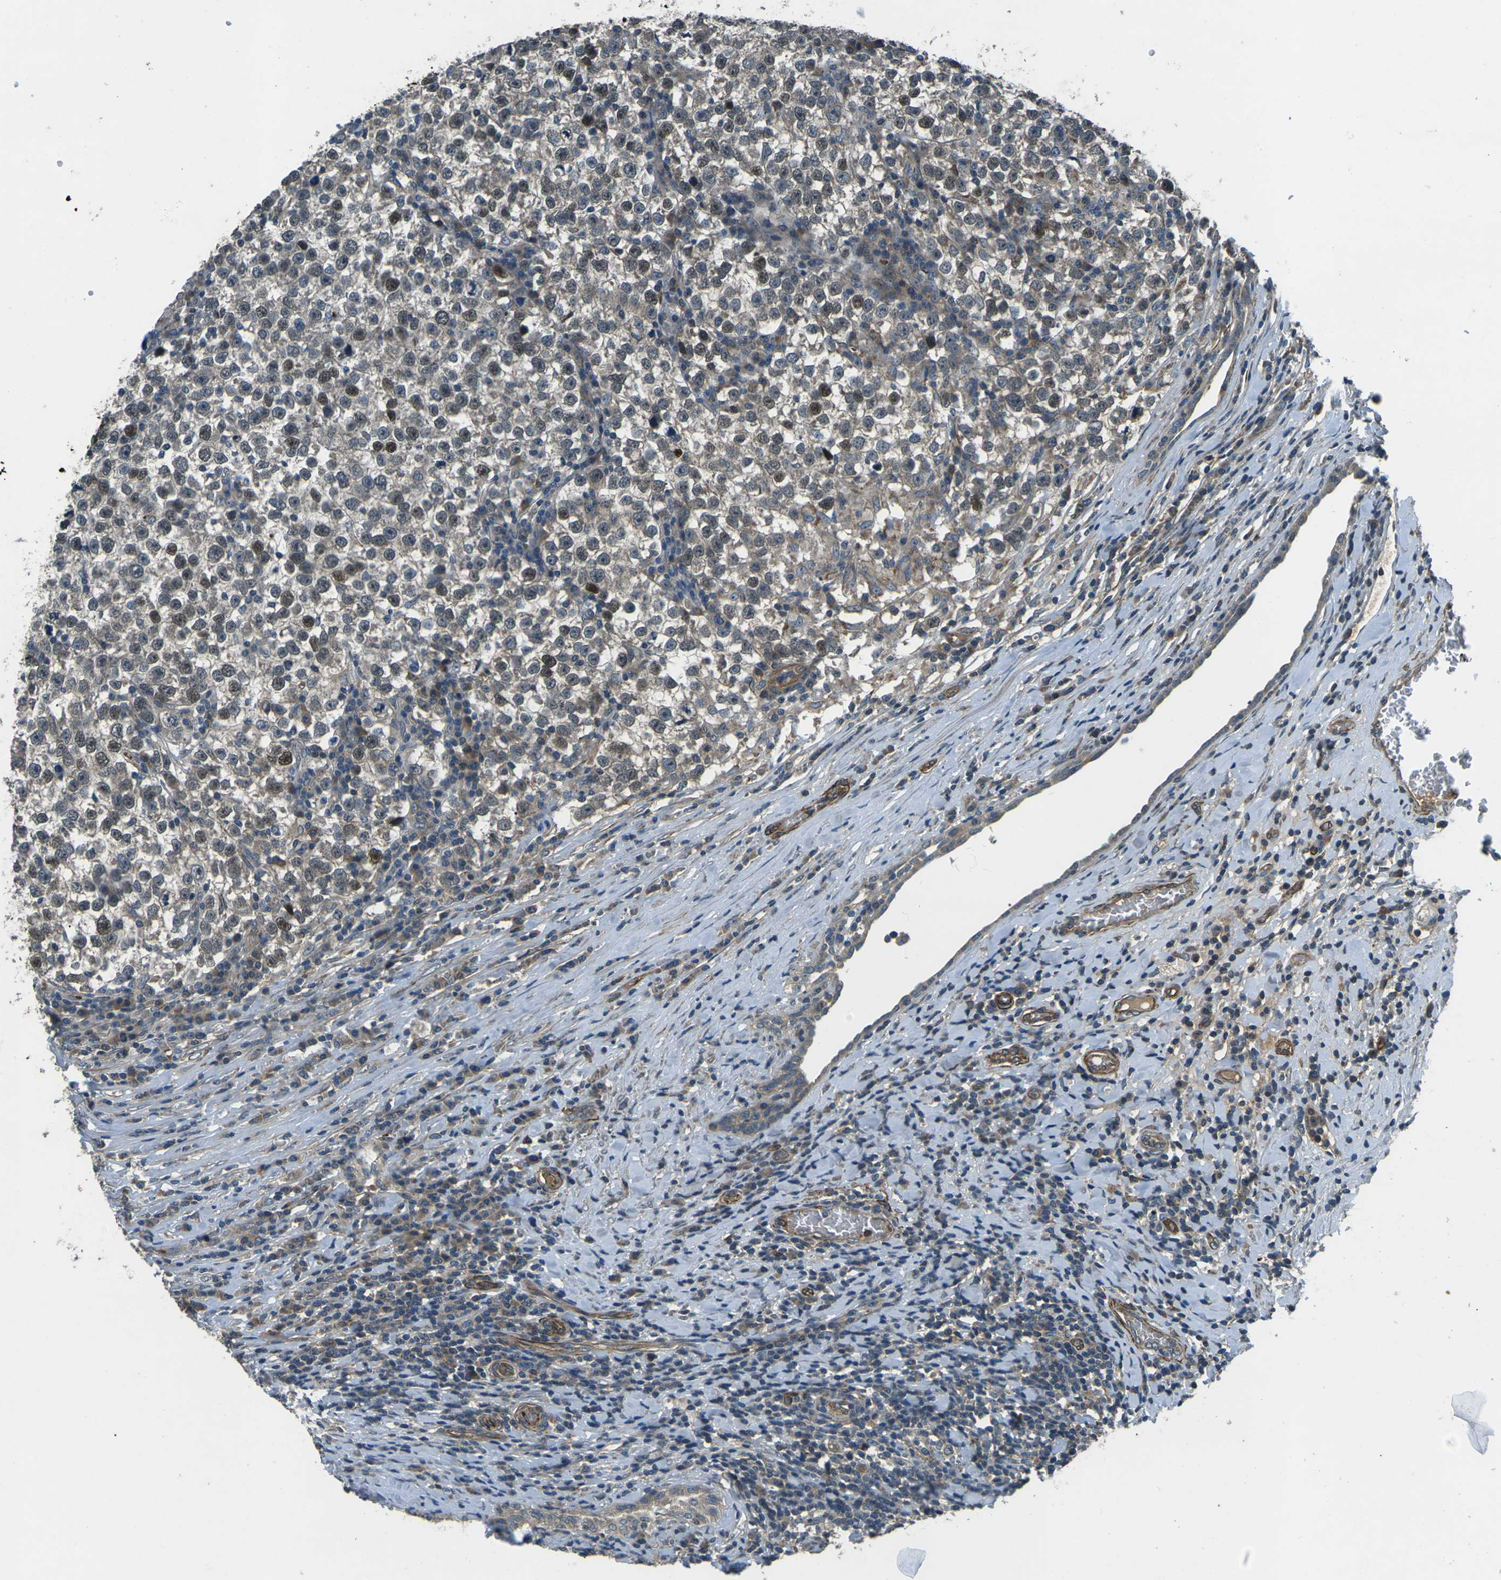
{"staining": {"intensity": "weak", "quantity": ">75%", "location": "cytoplasmic/membranous,nuclear"}, "tissue": "testis cancer", "cell_type": "Tumor cells", "image_type": "cancer", "snomed": [{"axis": "morphology", "description": "Normal tissue, NOS"}, {"axis": "morphology", "description": "Seminoma, NOS"}, {"axis": "topography", "description": "Testis"}], "caption": "Testis seminoma stained for a protein (brown) reveals weak cytoplasmic/membranous and nuclear positive expression in approximately >75% of tumor cells.", "gene": "AFAP1", "patient": {"sex": "male", "age": 43}}